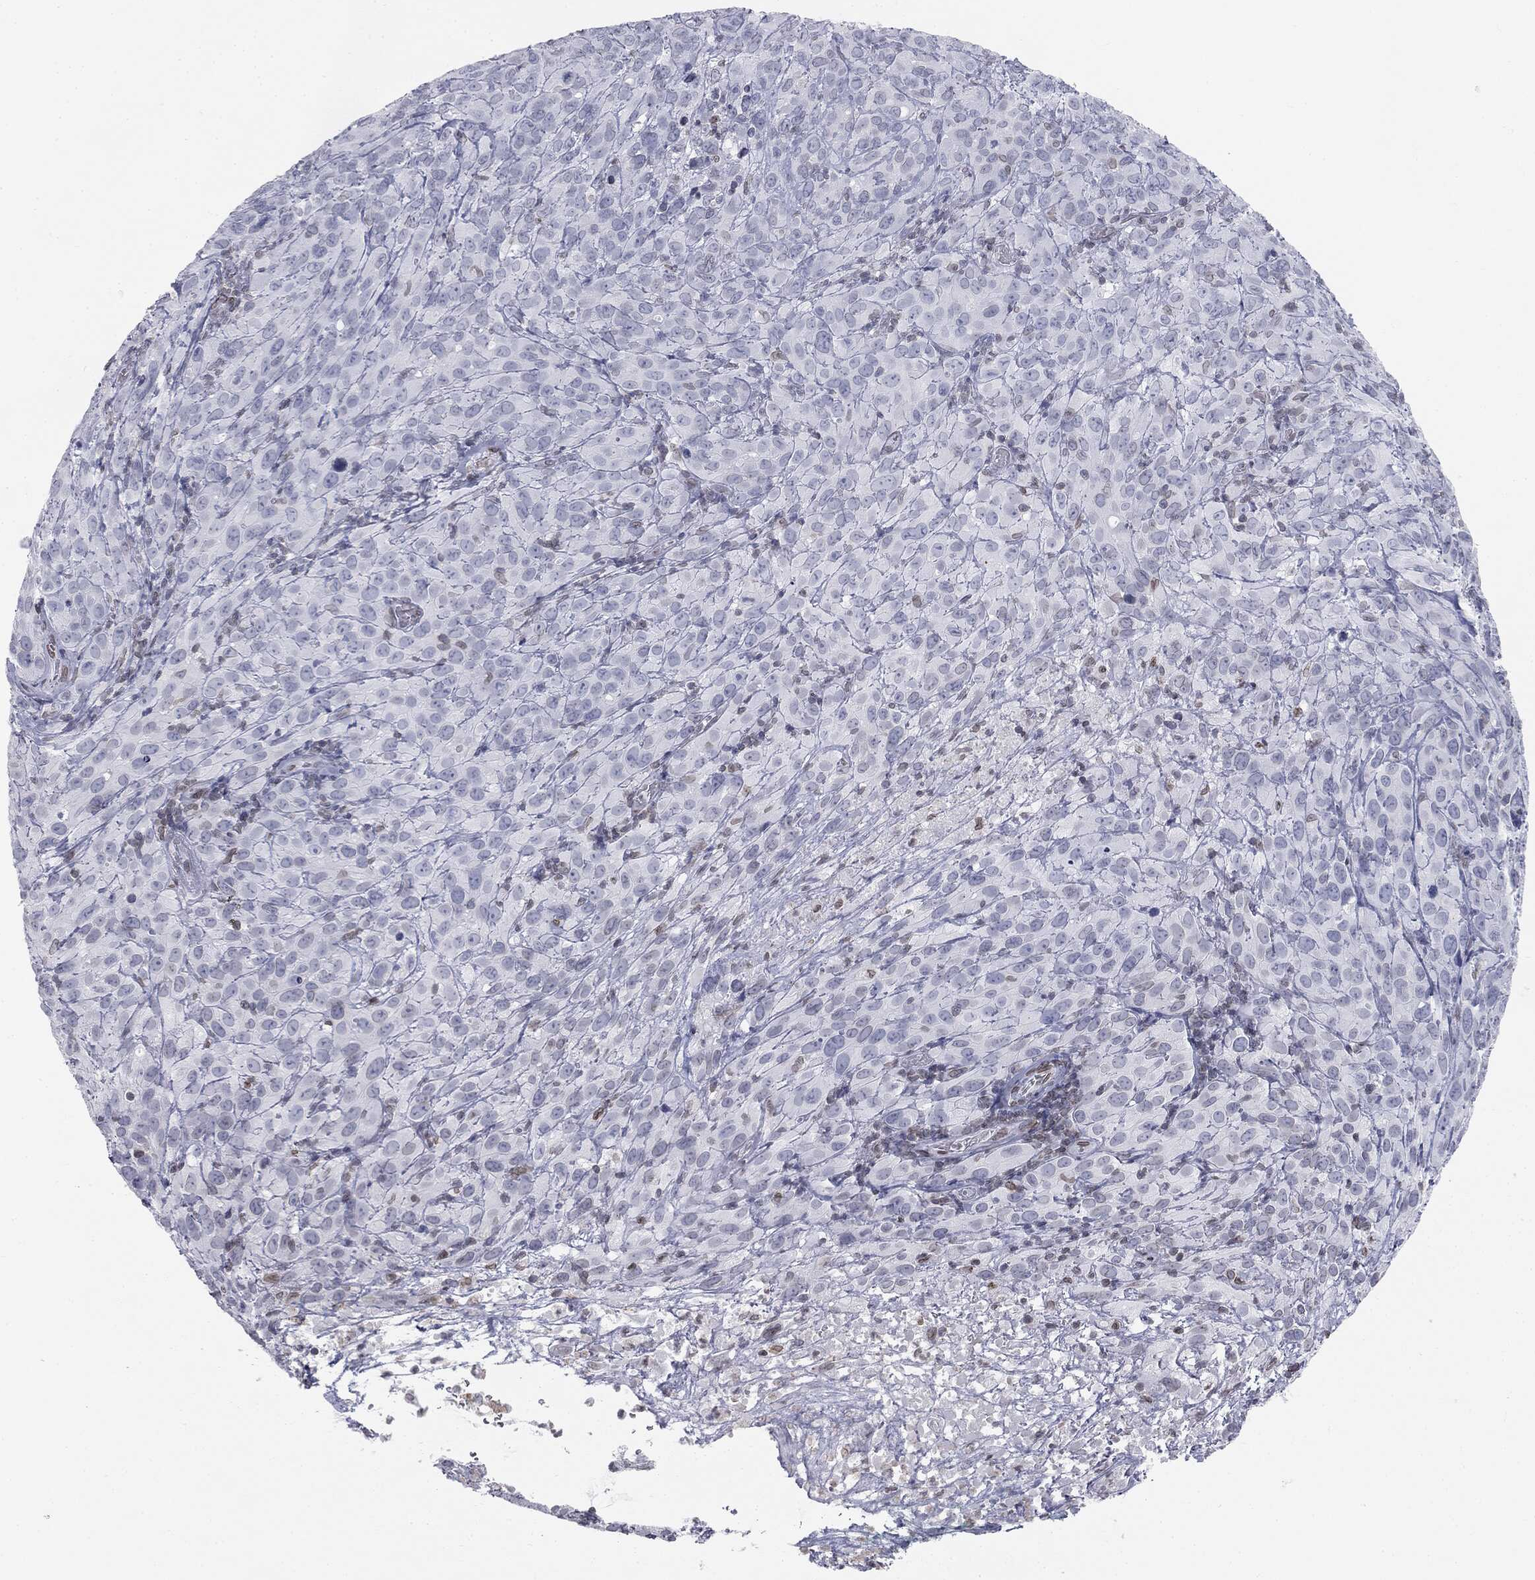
{"staining": {"intensity": "negative", "quantity": "none", "location": "none"}, "tissue": "cervical cancer", "cell_type": "Tumor cells", "image_type": "cancer", "snomed": [{"axis": "morphology", "description": "Squamous cell carcinoma, NOS"}, {"axis": "topography", "description": "Cervix"}], "caption": "Cervical cancer stained for a protein using IHC displays no staining tumor cells.", "gene": "ALDOB", "patient": {"sex": "female", "age": 51}}